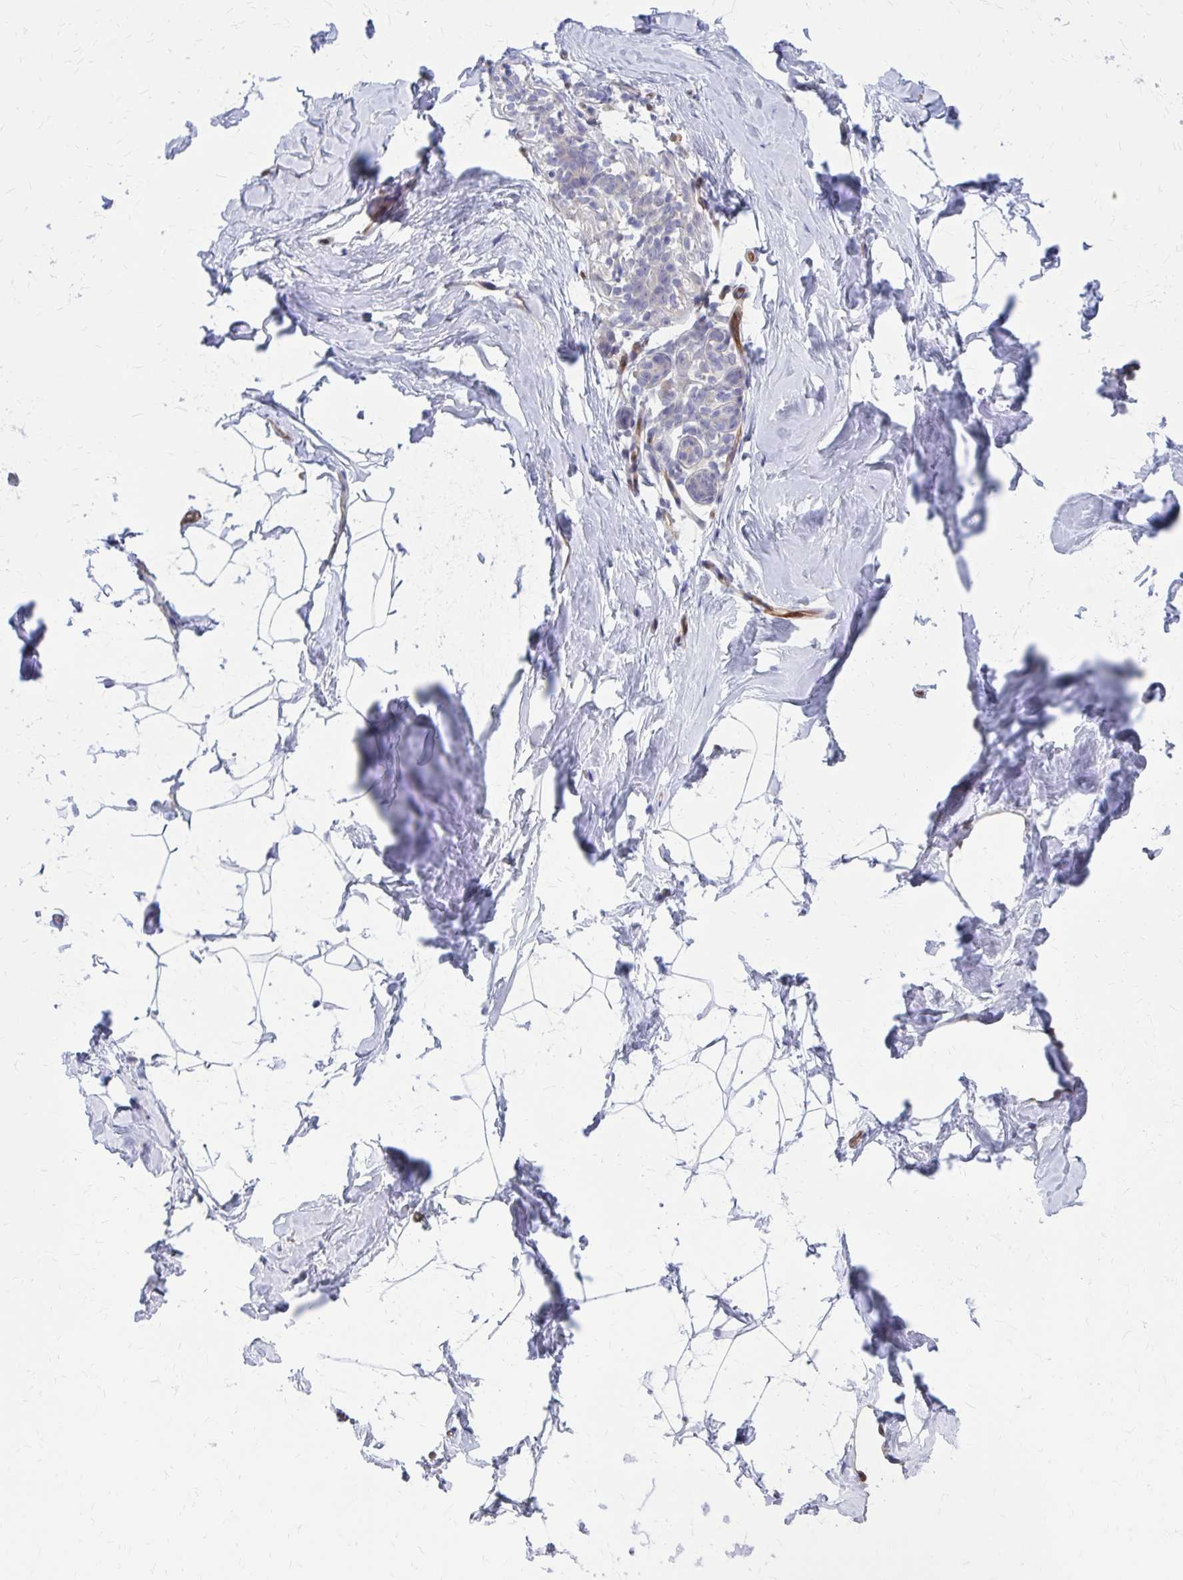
{"staining": {"intensity": "negative", "quantity": "none", "location": "none"}, "tissue": "breast", "cell_type": "Adipocytes", "image_type": "normal", "snomed": [{"axis": "morphology", "description": "Normal tissue, NOS"}, {"axis": "topography", "description": "Breast"}], "caption": "Human breast stained for a protein using immunohistochemistry shows no expression in adipocytes.", "gene": "CLIC2", "patient": {"sex": "female", "age": 32}}